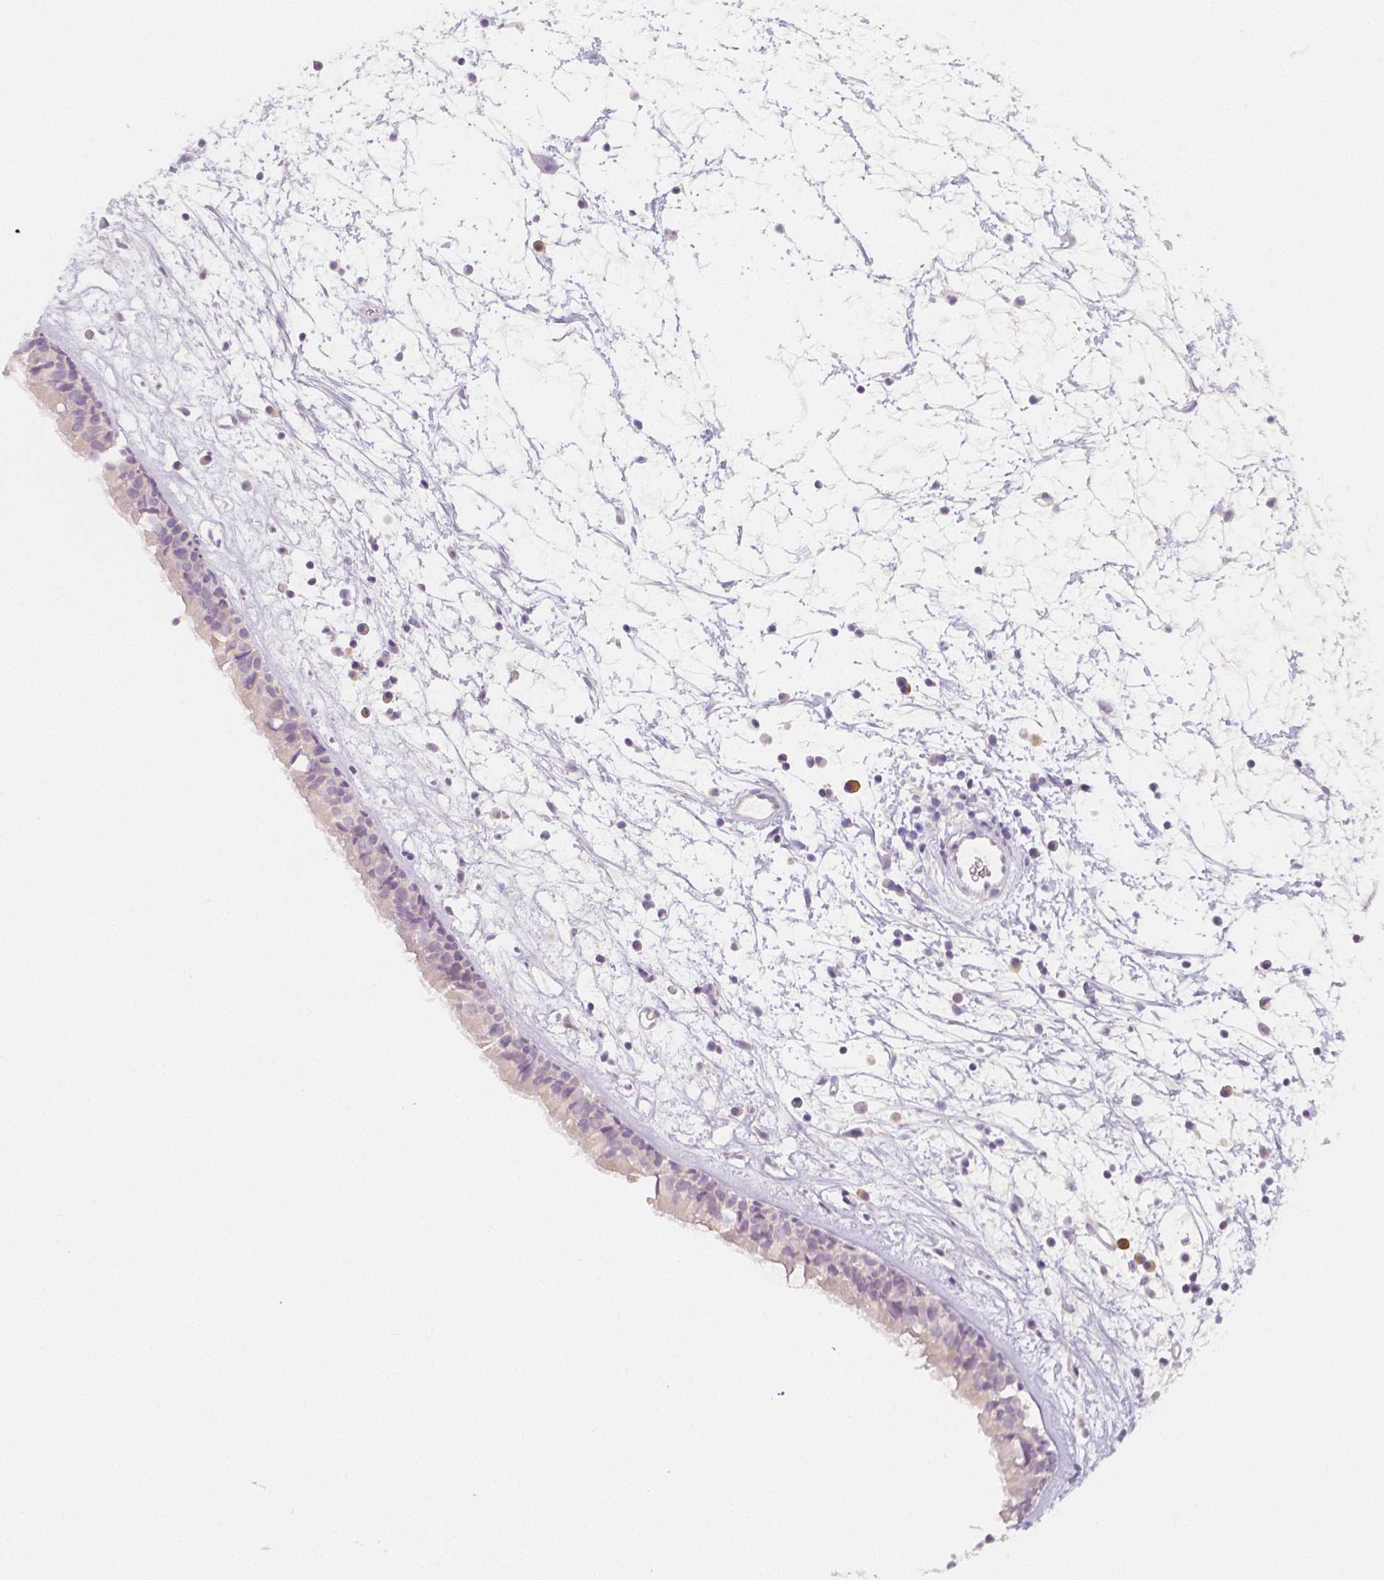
{"staining": {"intensity": "negative", "quantity": "none", "location": "none"}, "tissue": "nasopharynx", "cell_type": "Respiratory epithelial cells", "image_type": "normal", "snomed": [{"axis": "morphology", "description": "Normal tissue, NOS"}, {"axis": "topography", "description": "Nasopharynx"}], "caption": "The immunohistochemistry (IHC) micrograph has no significant staining in respiratory epithelial cells of nasopharynx.", "gene": "BATF", "patient": {"sex": "male", "age": 24}}